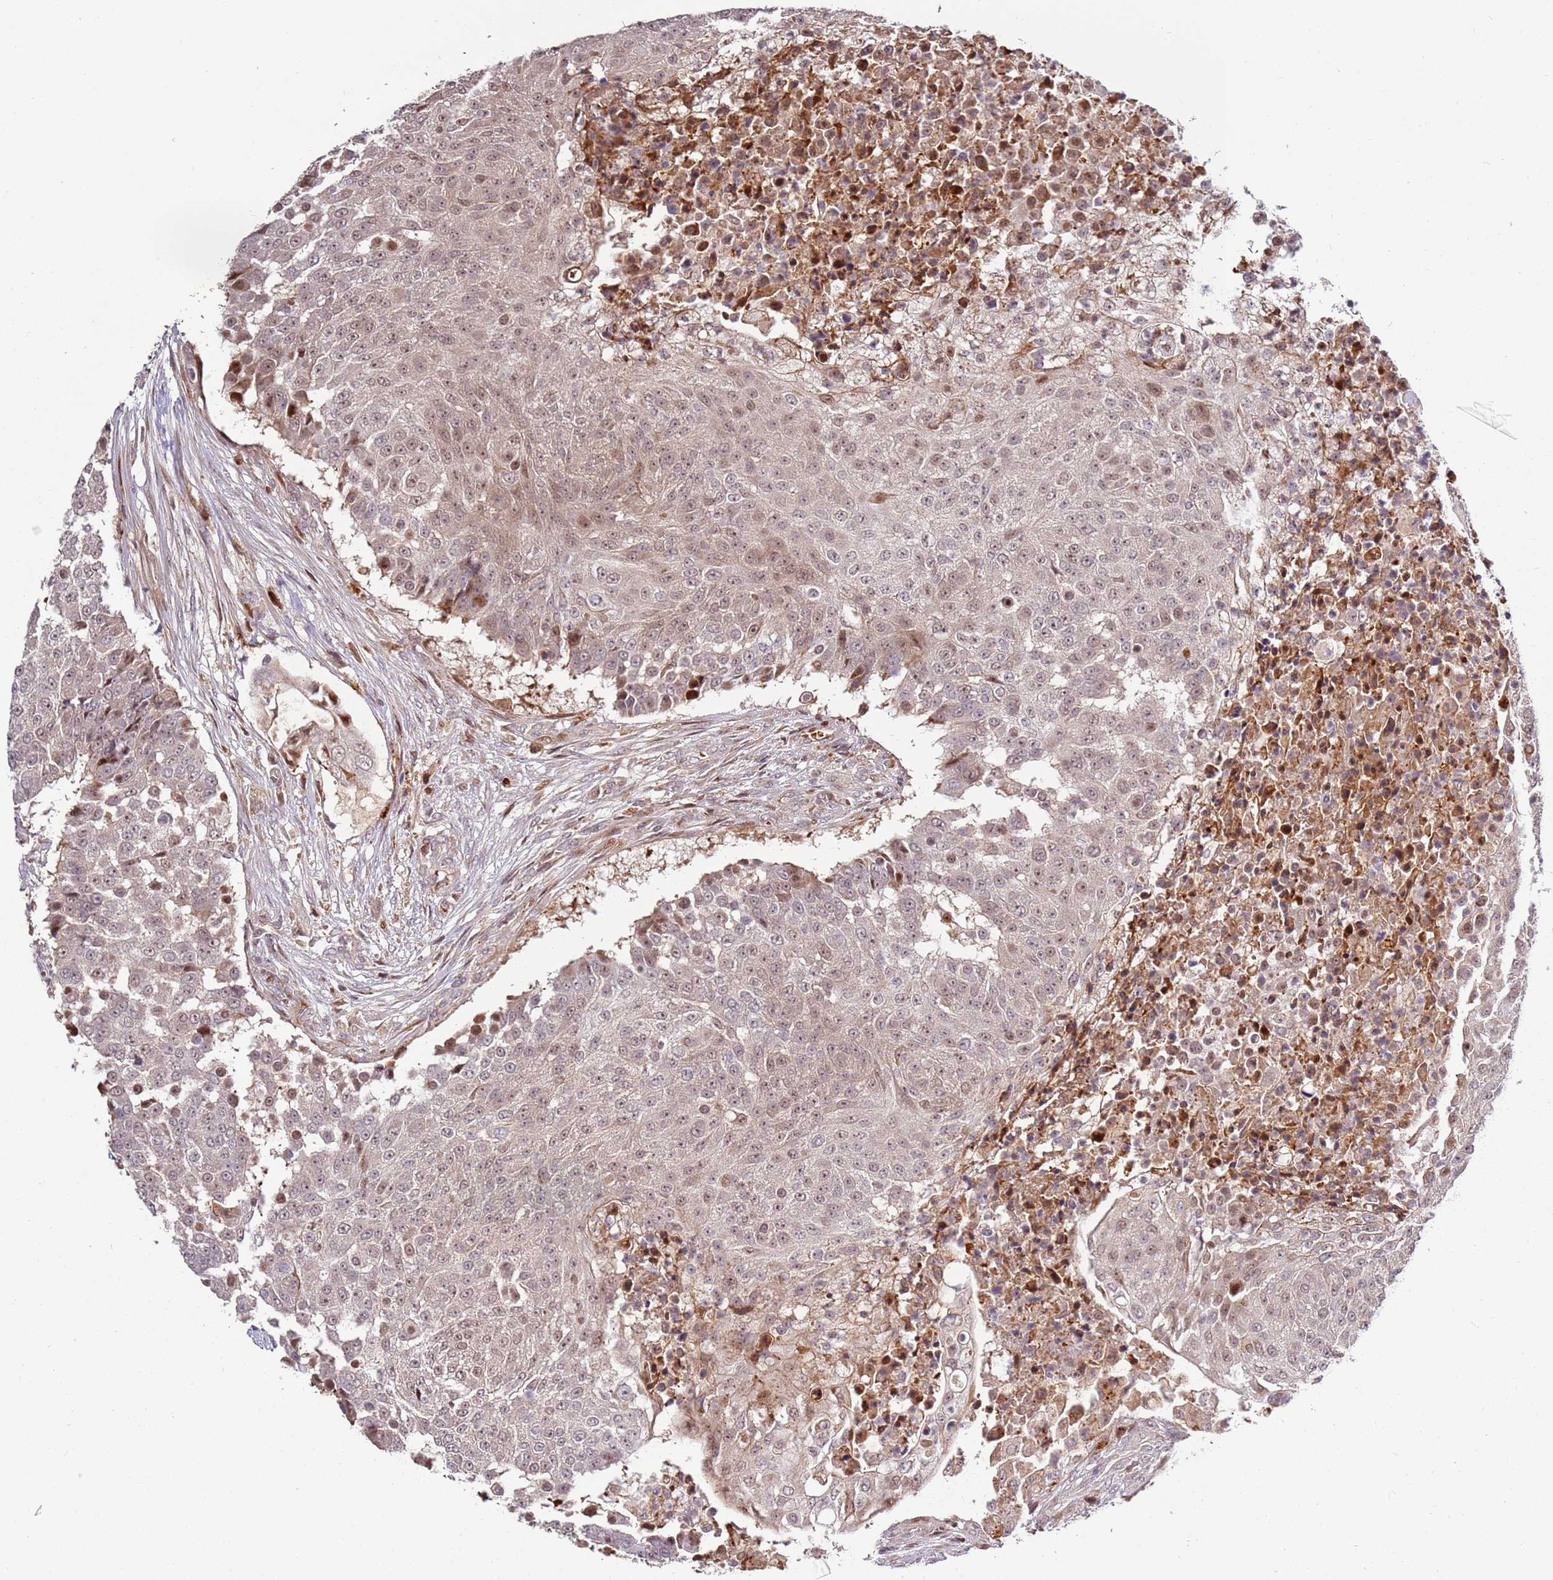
{"staining": {"intensity": "weak", "quantity": "25%-75%", "location": "nuclear"}, "tissue": "urothelial cancer", "cell_type": "Tumor cells", "image_type": "cancer", "snomed": [{"axis": "morphology", "description": "Urothelial carcinoma, High grade"}, {"axis": "topography", "description": "Urinary bladder"}], "caption": "Immunohistochemical staining of human urothelial cancer shows low levels of weak nuclear protein expression in approximately 25%-75% of tumor cells. Nuclei are stained in blue.", "gene": "RHBDL1", "patient": {"sex": "female", "age": 63}}